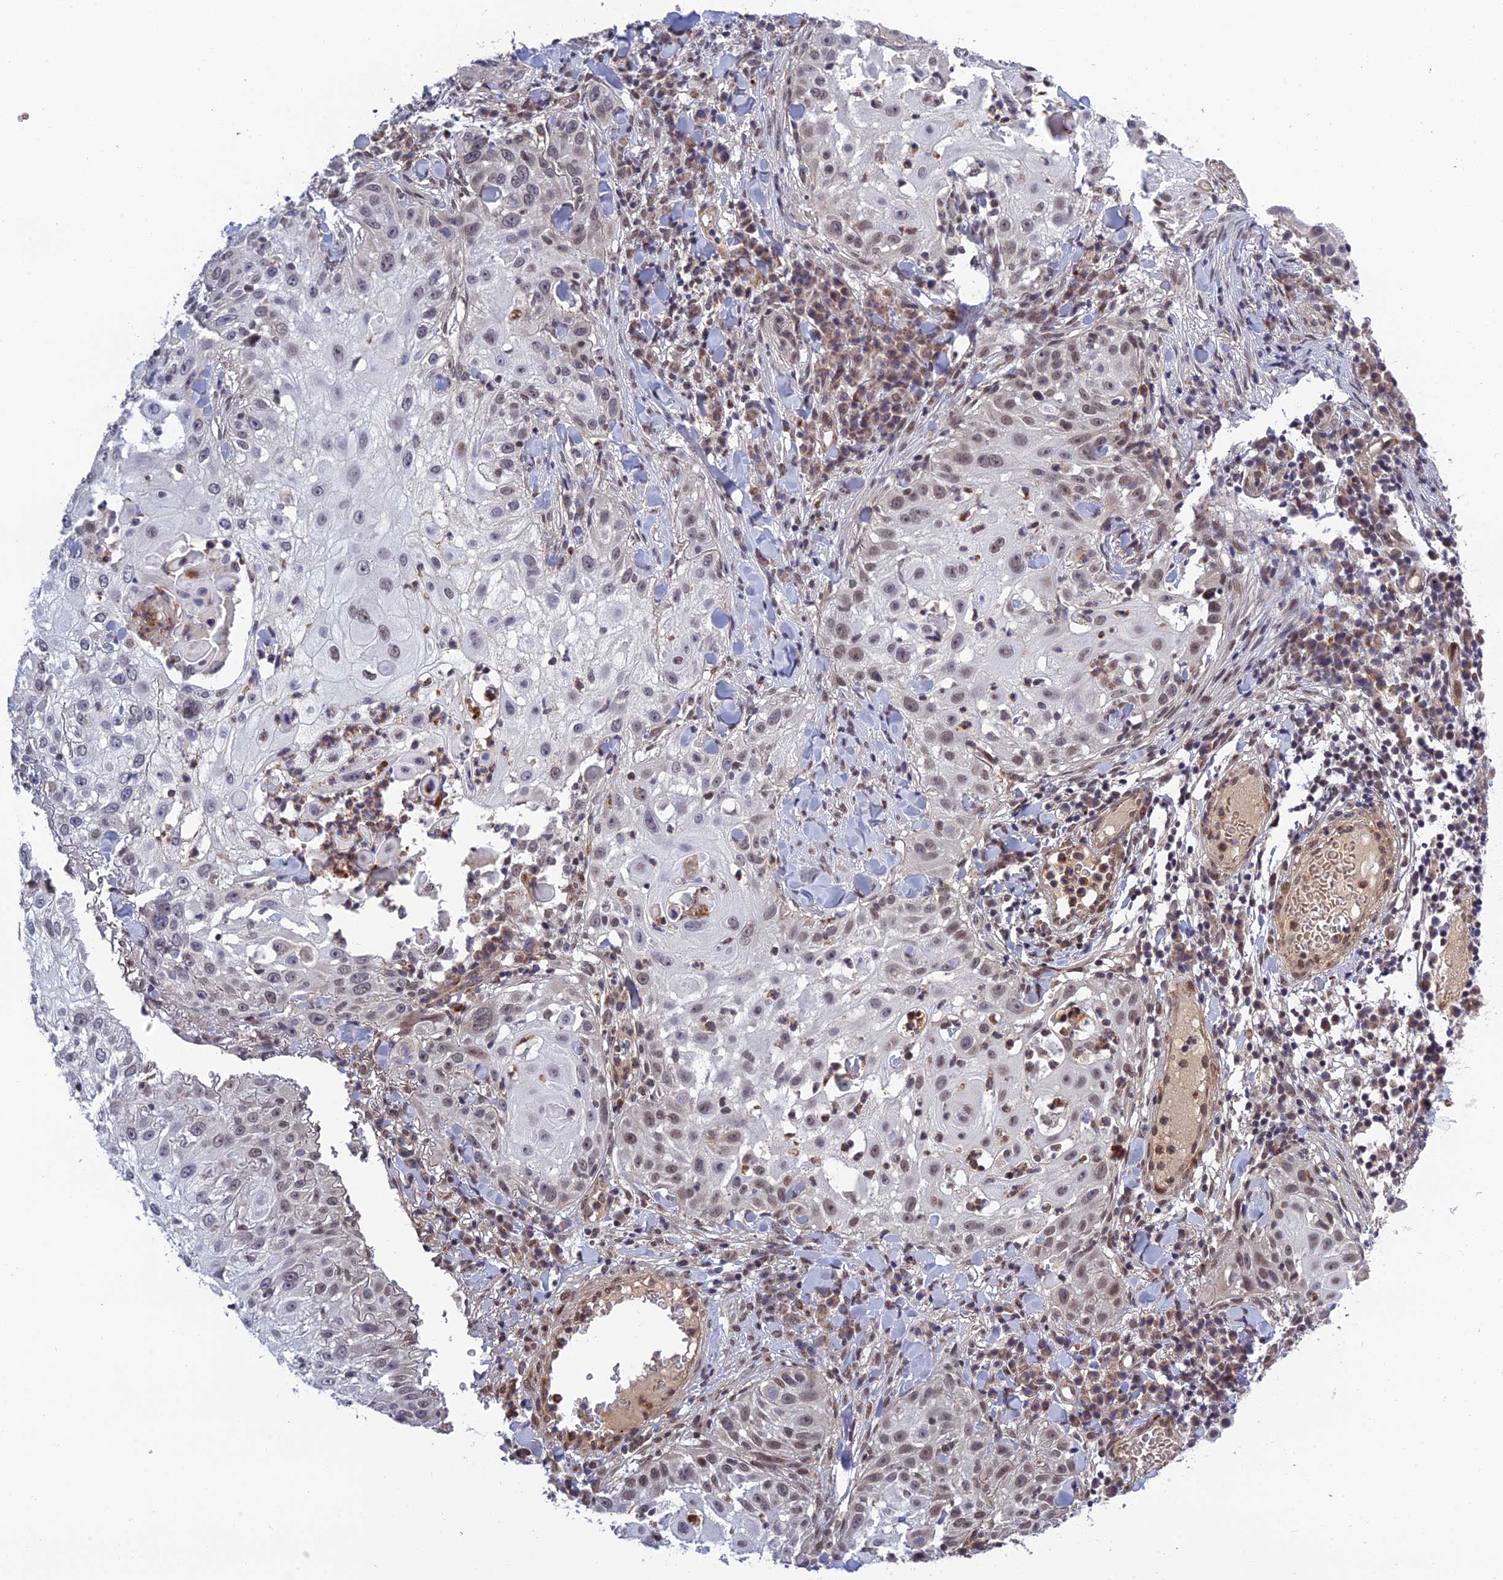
{"staining": {"intensity": "weak", "quantity": "25%-75%", "location": "nuclear"}, "tissue": "skin cancer", "cell_type": "Tumor cells", "image_type": "cancer", "snomed": [{"axis": "morphology", "description": "Squamous cell carcinoma, NOS"}, {"axis": "topography", "description": "Skin"}], "caption": "IHC of human skin cancer exhibits low levels of weak nuclear staining in approximately 25%-75% of tumor cells. The staining was performed using DAB, with brown indicating positive protein expression. Nuclei are stained blue with hematoxylin.", "gene": "REXO1", "patient": {"sex": "female", "age": 44}}